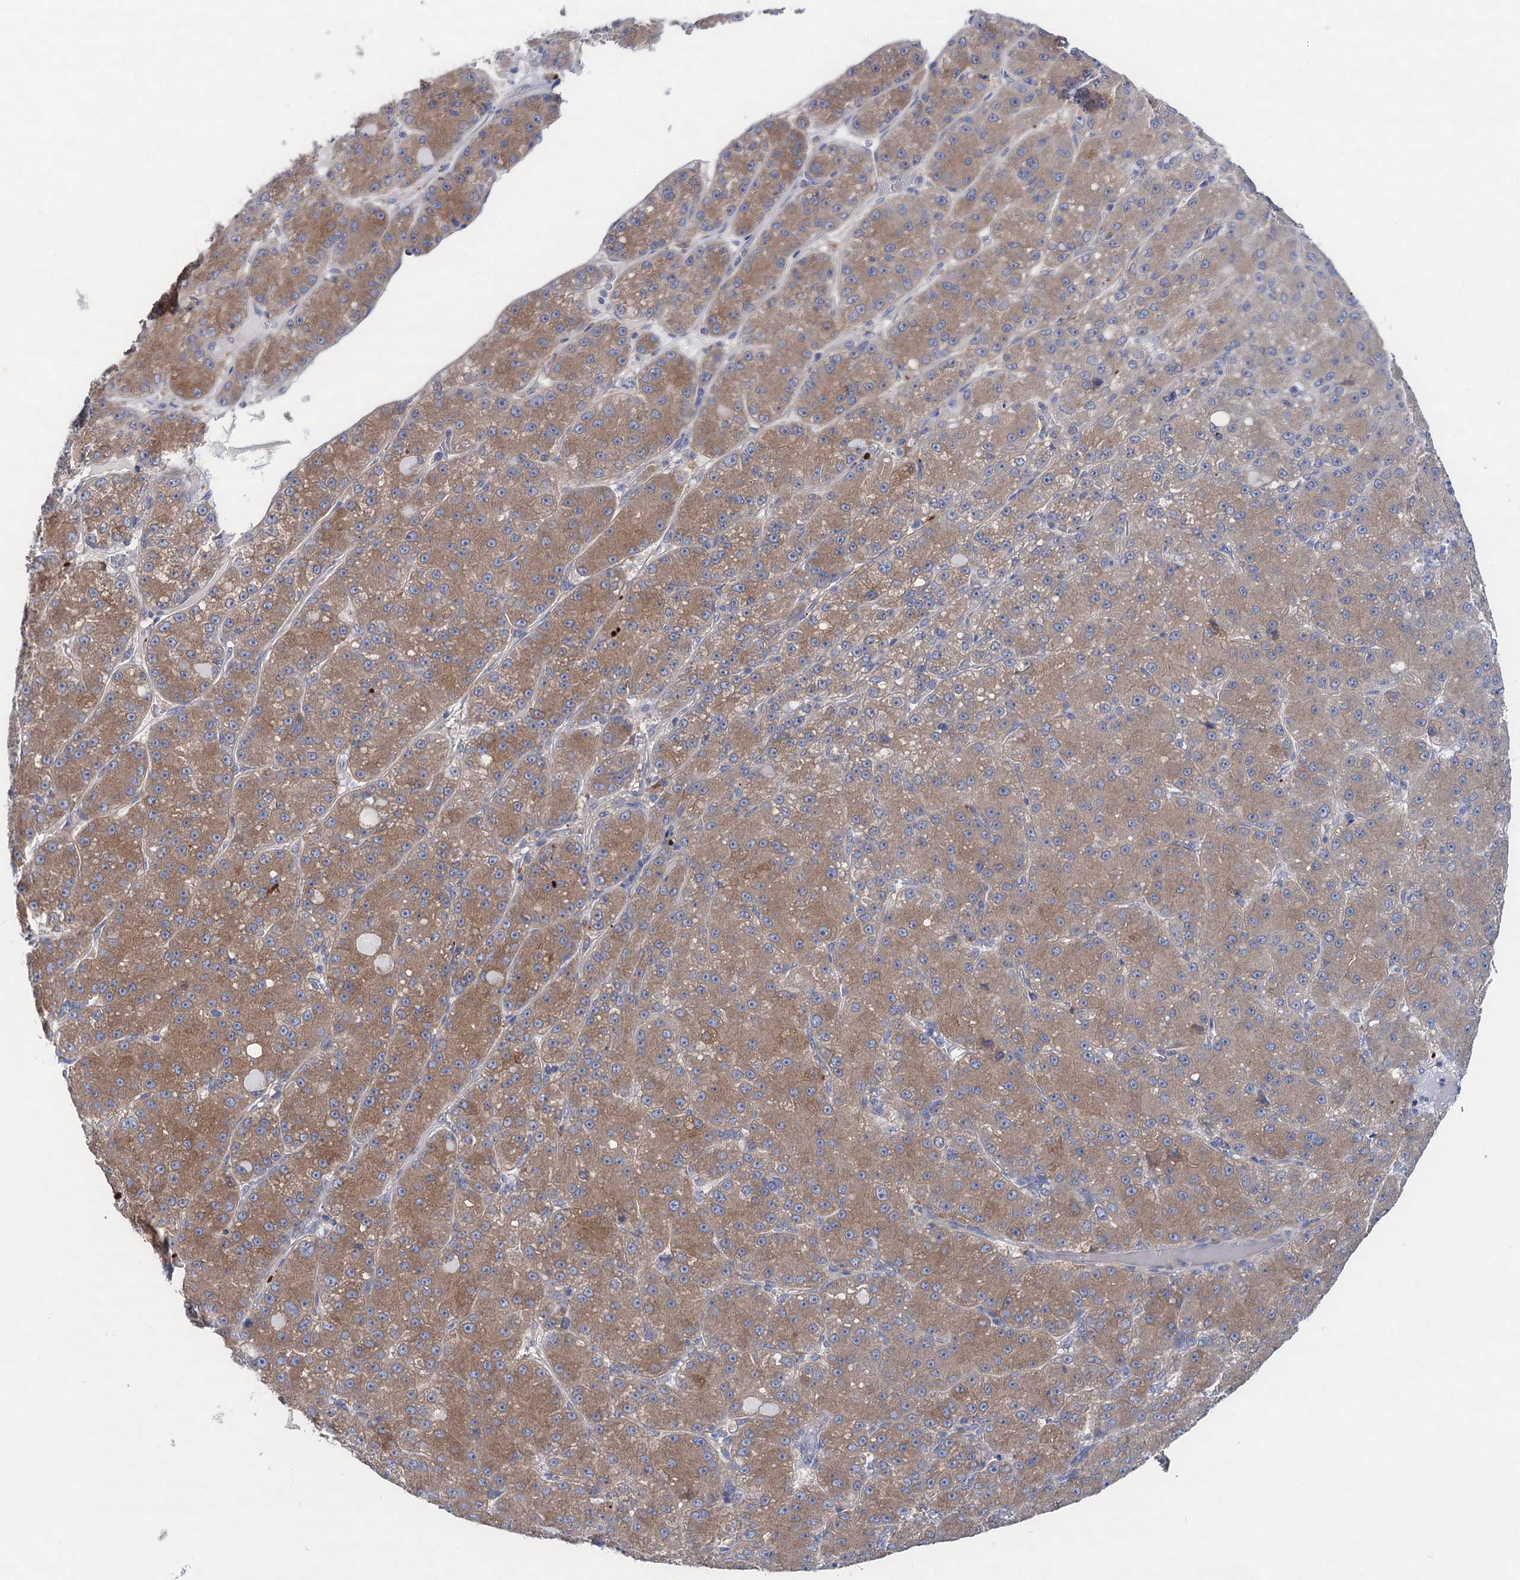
{"staining": {"intensity": "moderate", "quantity": ">75%", "location": "cytoplasmic/membranous"}, "tissue": "liver cancer", "cell_type": "Tumor cells", "image_type": "cancer", "snomed": [{"axis": "morphology", "description": "Carcinoma, Hepatocellular, NOS"}, {"axis": "topography", "description": "Liver"}], "caption": "A high-resolution photomicrograph shows IHC staining of liver cancer (hepatocellular carcinoma), which exhibits moderate cytoplasmic/membranous positivity in about >75% of tumor cells.", "gene": "ZNRD2", "patient": {"sex": "male", "age": 67}}